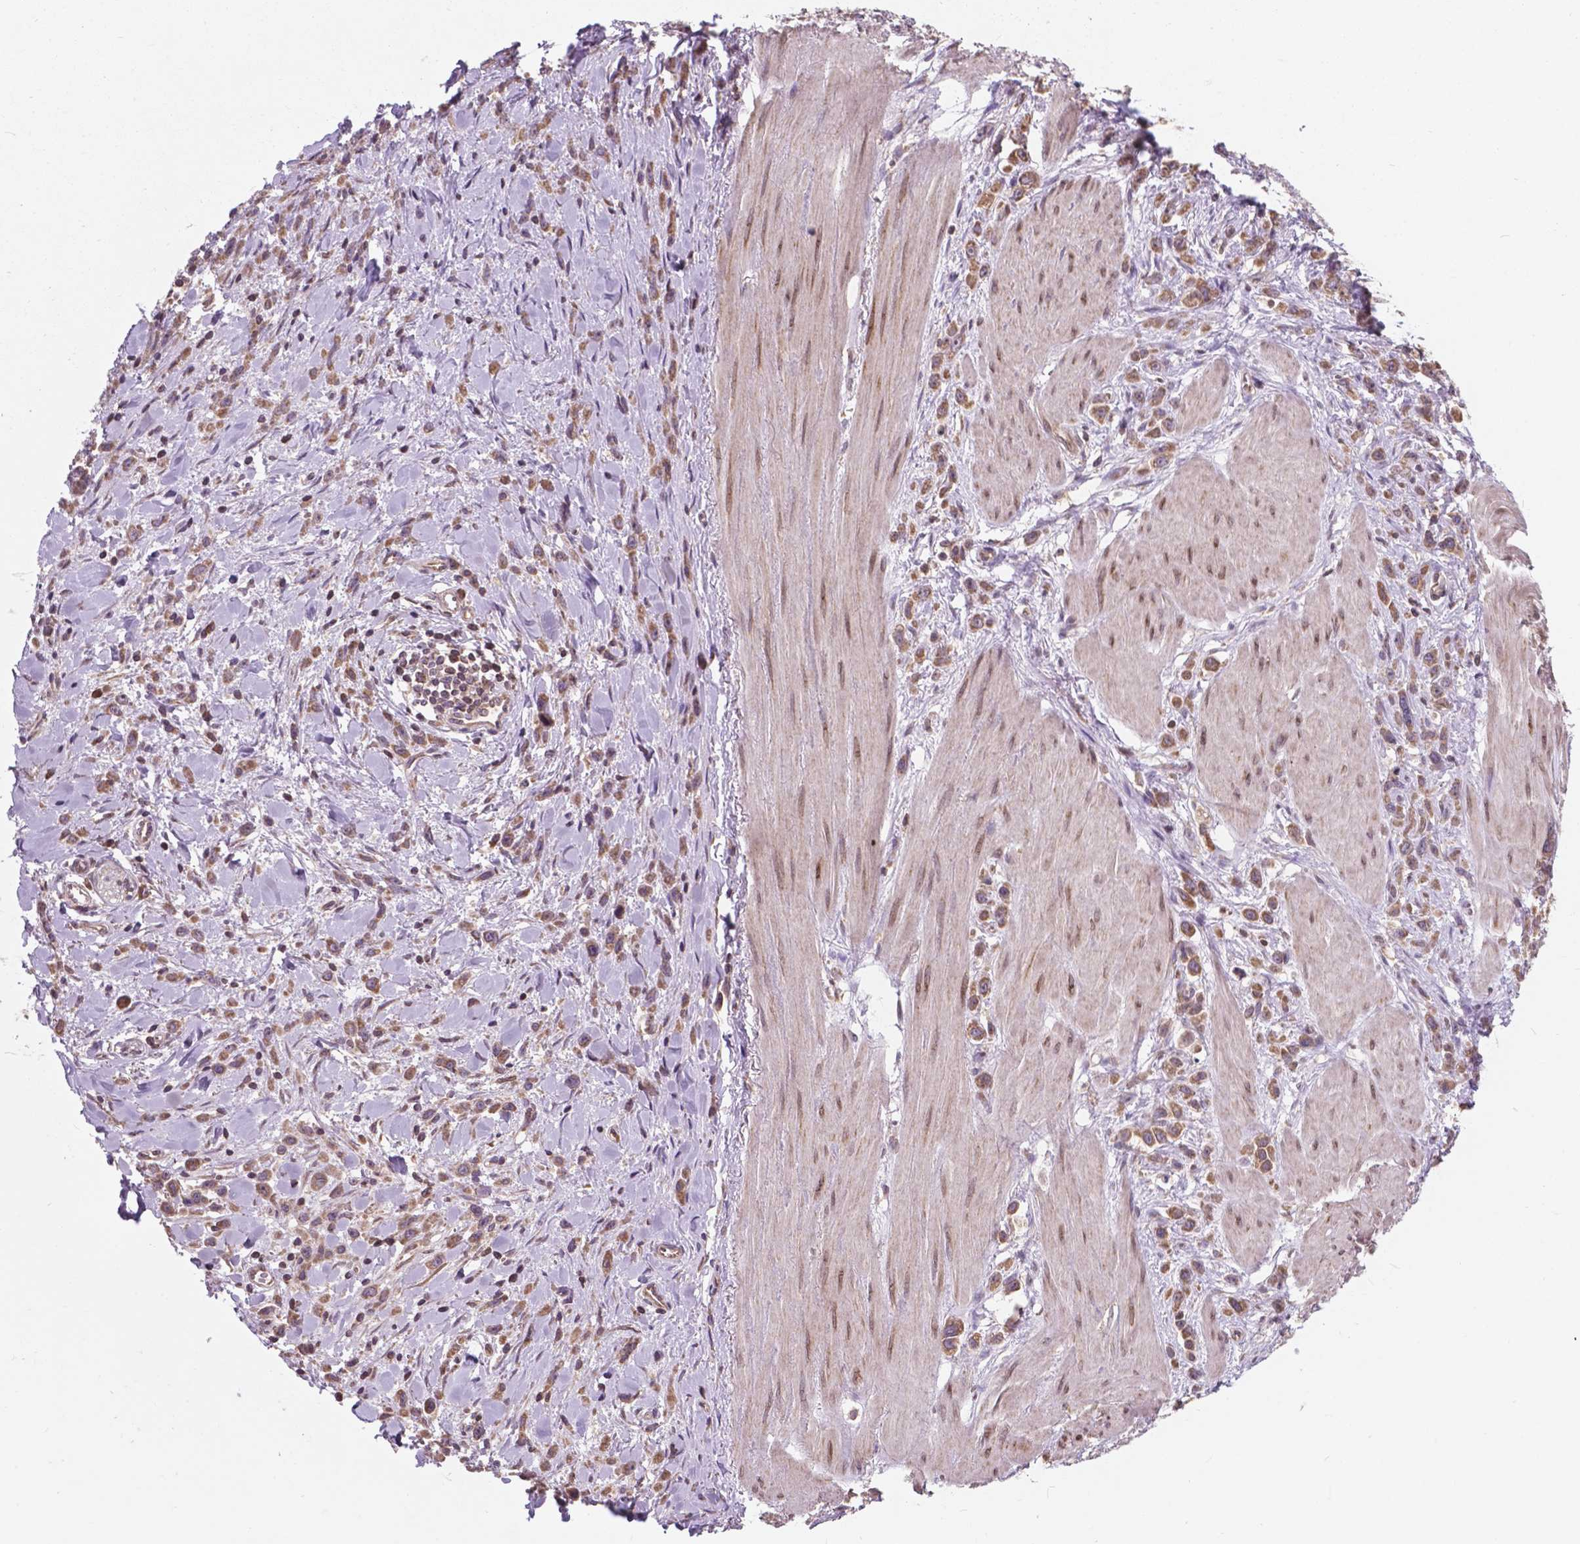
{"staining": {"intensity": "weak", "quantity": ">75%", "location": "cytoplasmic/membranous"}, "tissue": "stomach cancer", "cell_type": "Tumor cells", "image_type": "cancer", "snomed": [{"axis": "morphology", "description": "Adenocarcinoma, NOS"}, {"axis": "topography", "description": "Stomach"}], "caption": "IHC histopathology image of human stomach cancer (adenocarcinoma) stained for a protein (brown), which displays low levels of weak cytoplasmic/membranous positivity in about >75% of tumor cells.", "gene": "MRPL33", "patient": {"sex": "male", "age": 47}}